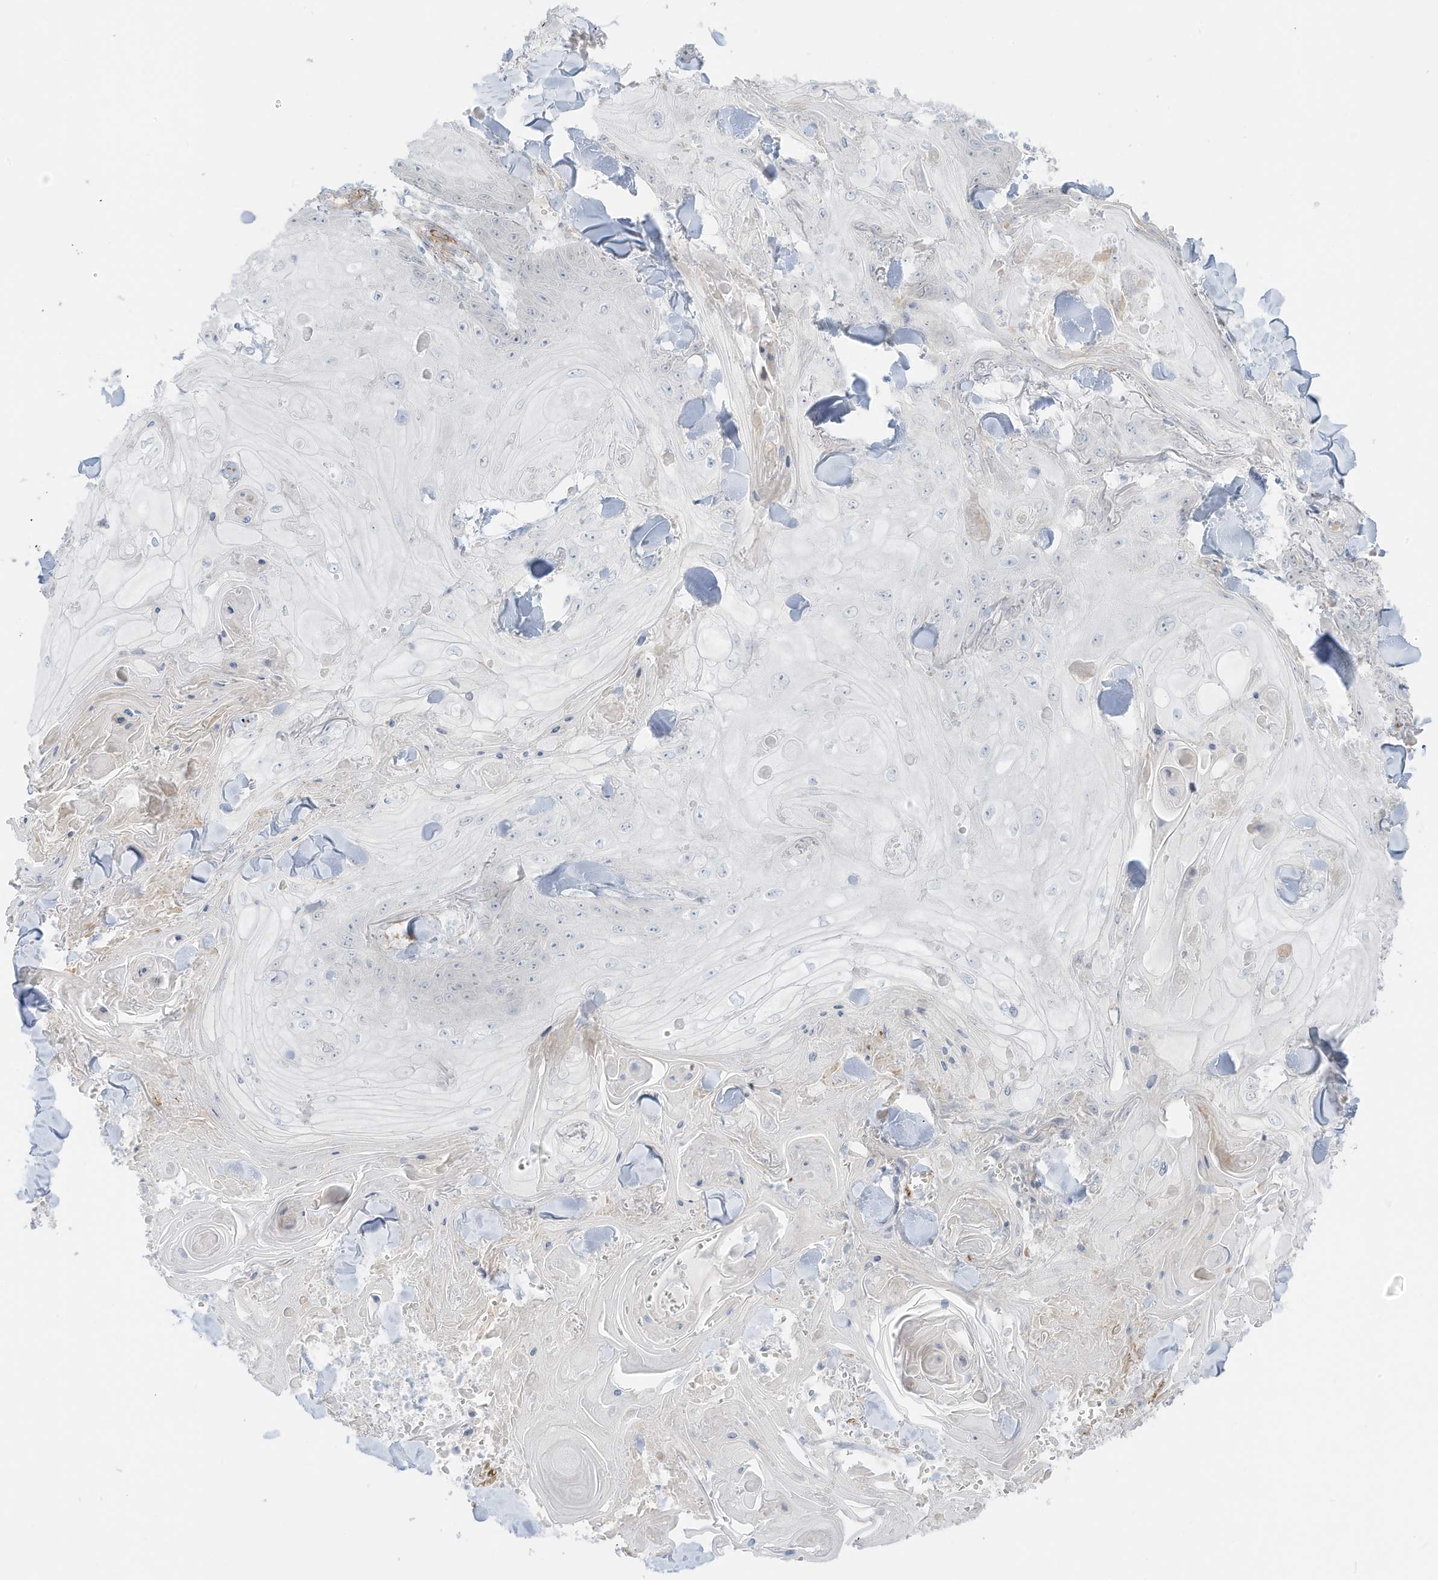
{"staining": {"intensity": "negative", "quantity": "none", "location": "none"}, "tissue": "skin cancer", "cell_type": "Tumor cells", "image_type": "cancer", "snomed": [{"axis": "morphology", "description": "Squamous cell carcinoma, NOS"}, {"axis": "topography", "description": "Skin"}], "caption": "IHC micrograph of neoplastic tissue: skin cancer (squamous cell carcinoma) stained with DAB displays no significant protein expression in tumor cells. Nuclei are stained in blue.", "gene": "C11orf87", "patient": {"sex": "male", "age": 74}}